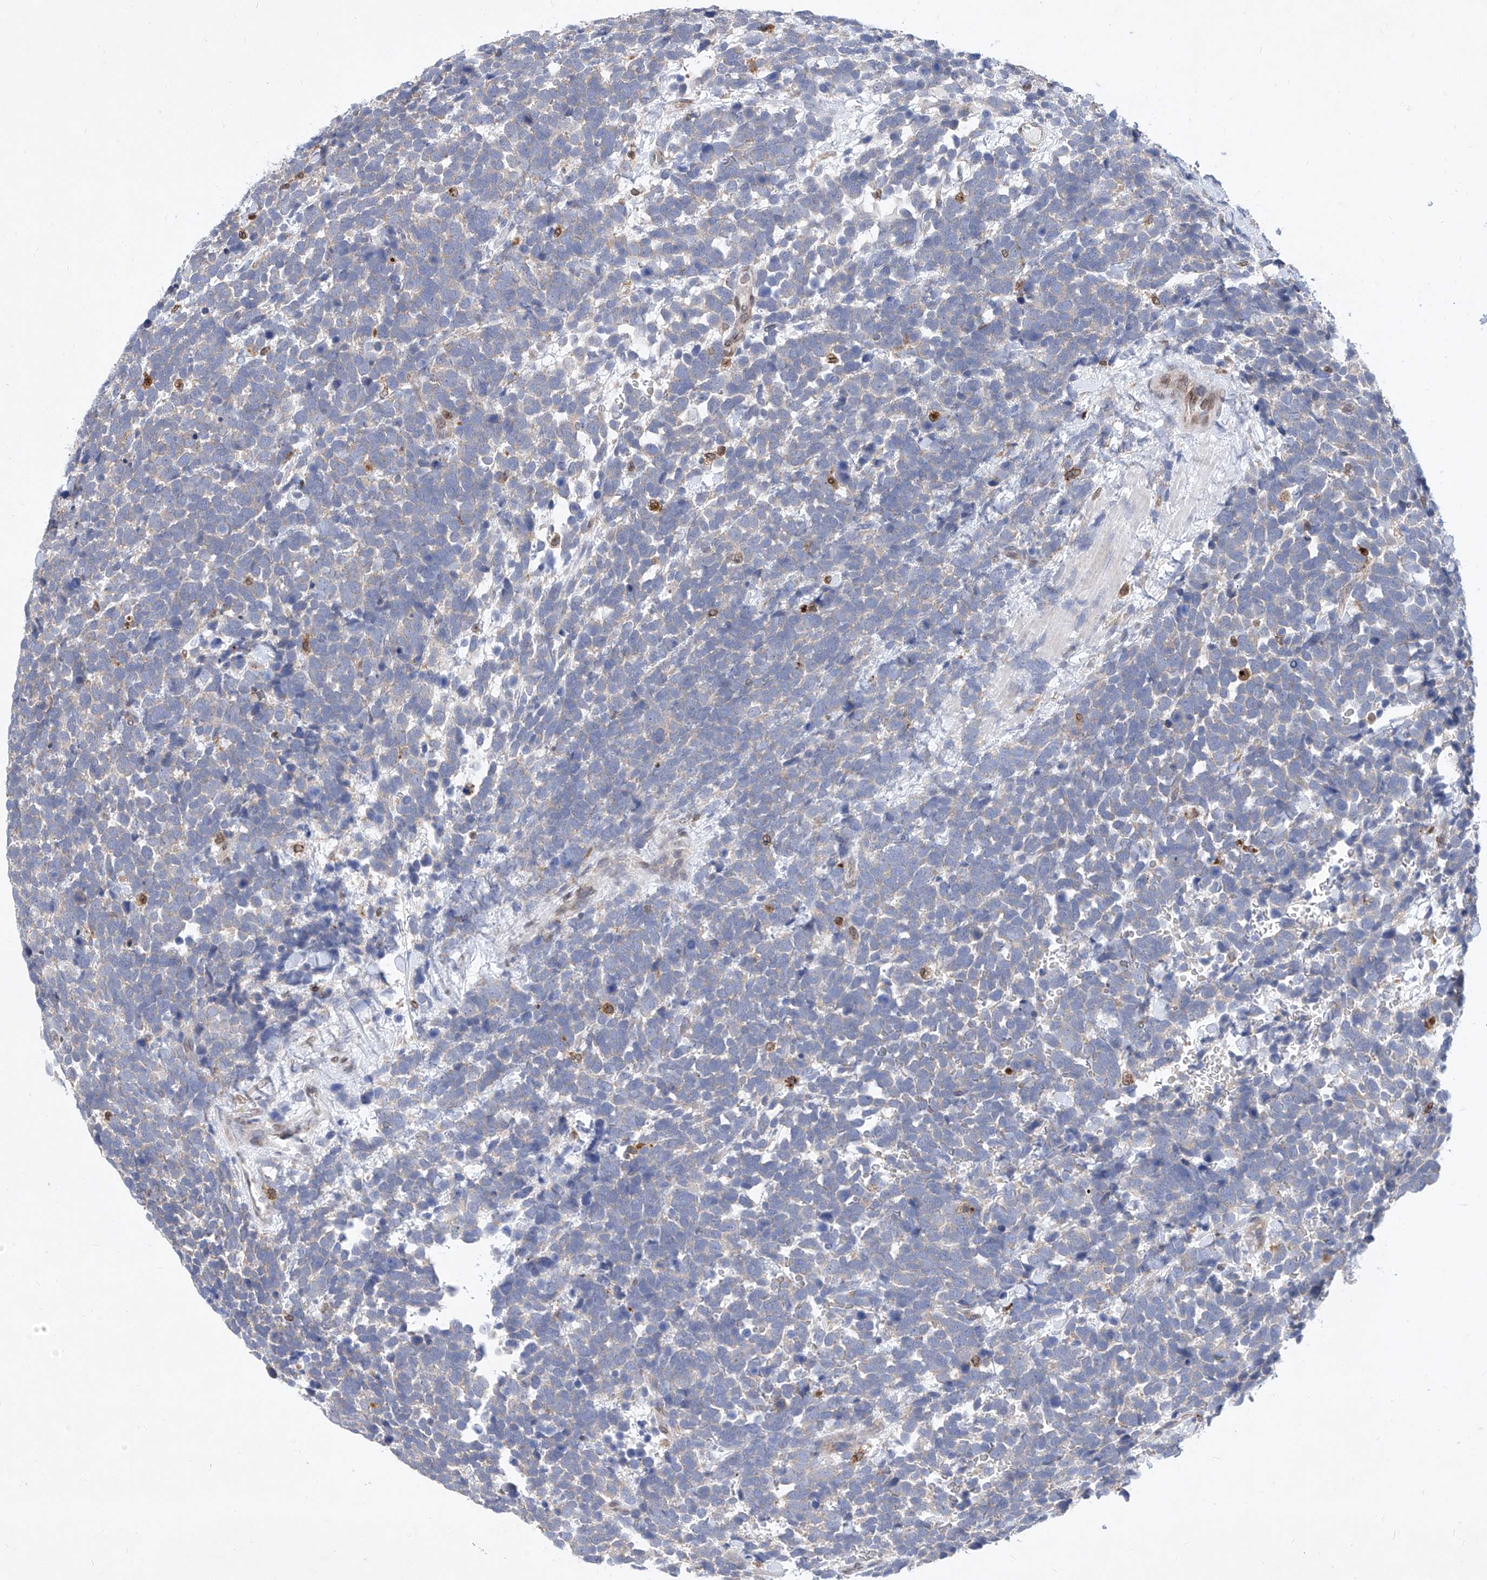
{"staining": {"intensity": "negative", "quantity": "none", "location": "none"}, "tissue": "urothelial cancer", "cell_type": "Tumor cells", "image_type": "cancer", "snomed": [{"axis": "morphology", "description": "Urothelial carcinoma, High grade"}, {"axis": "topography", "description": "Urinary bladder"}], "caption": "Urothelial cancer was stained to show a protein in brown. There is no significant staining in tumor cells. (DAB immunohistochemistry (IHC), high magnification).", "gene": "MX2", "patient": {"sex": "female", "age": 82}}